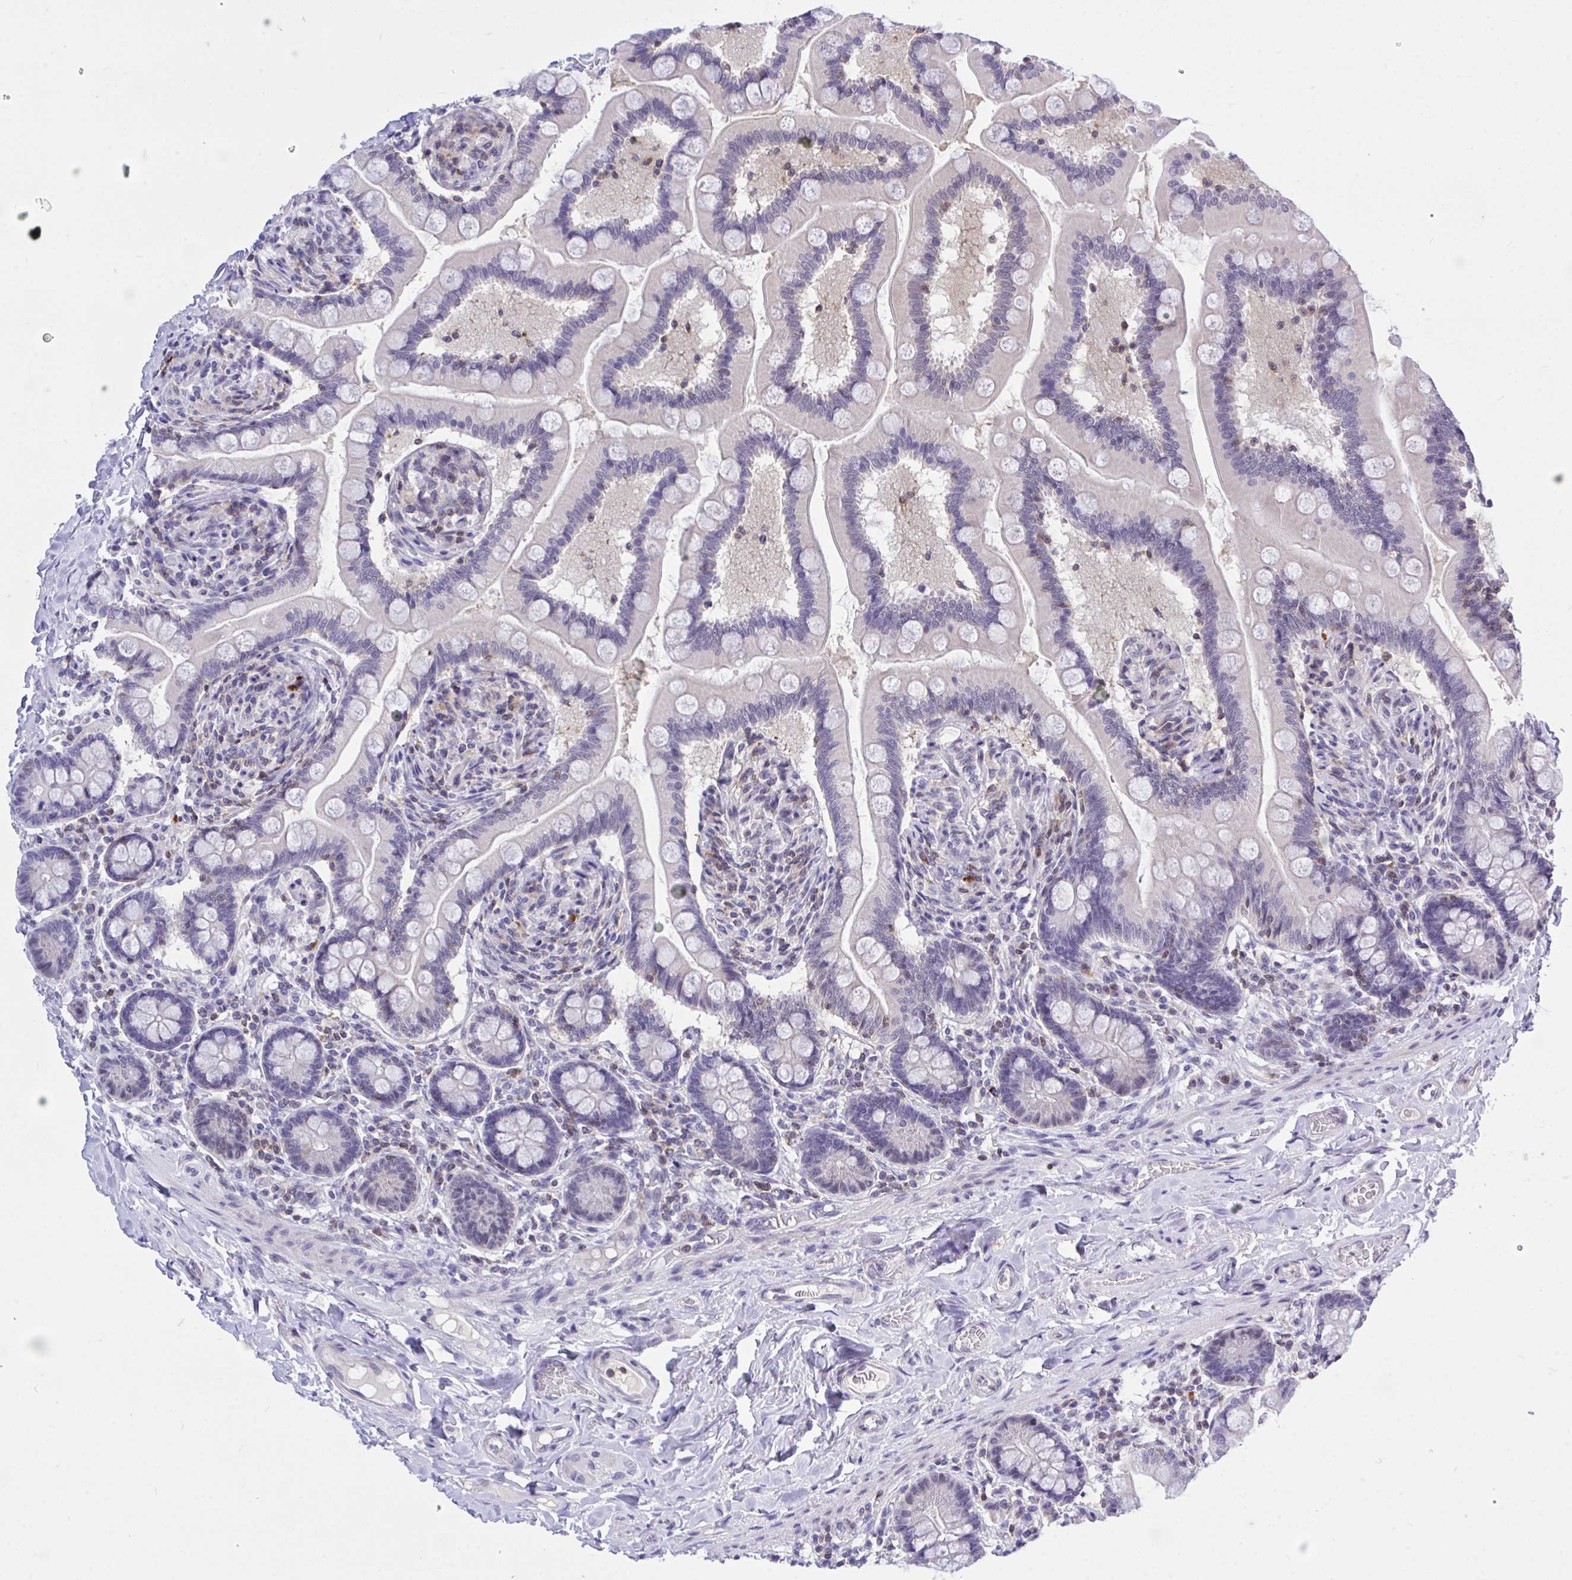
{"staining": {"intensity": "negative", "quantity": "none", "location": "none"}, "tissue": "small intestine", "cell_type": "Glandular cells", "image_type": "normal", "snomed": [{"axis": "morphology", "description": "Normal tissue, NOS"}, {"axis": "topography", "description": "Small intestine"}], "caption": "This histopathology image is of normal small intestine stained with immunohistochemistry to label a protein in brown with the nuclei are counter-stained blue. There is no expression in glandular cells. The staining is performed using DAB (3,3'-diaminobenzidine) brown chromogen with nuclei counter-stained in using hematoxylin.", "gene": "CXCL8", "patient": {"sex": "female", "age": 64}}